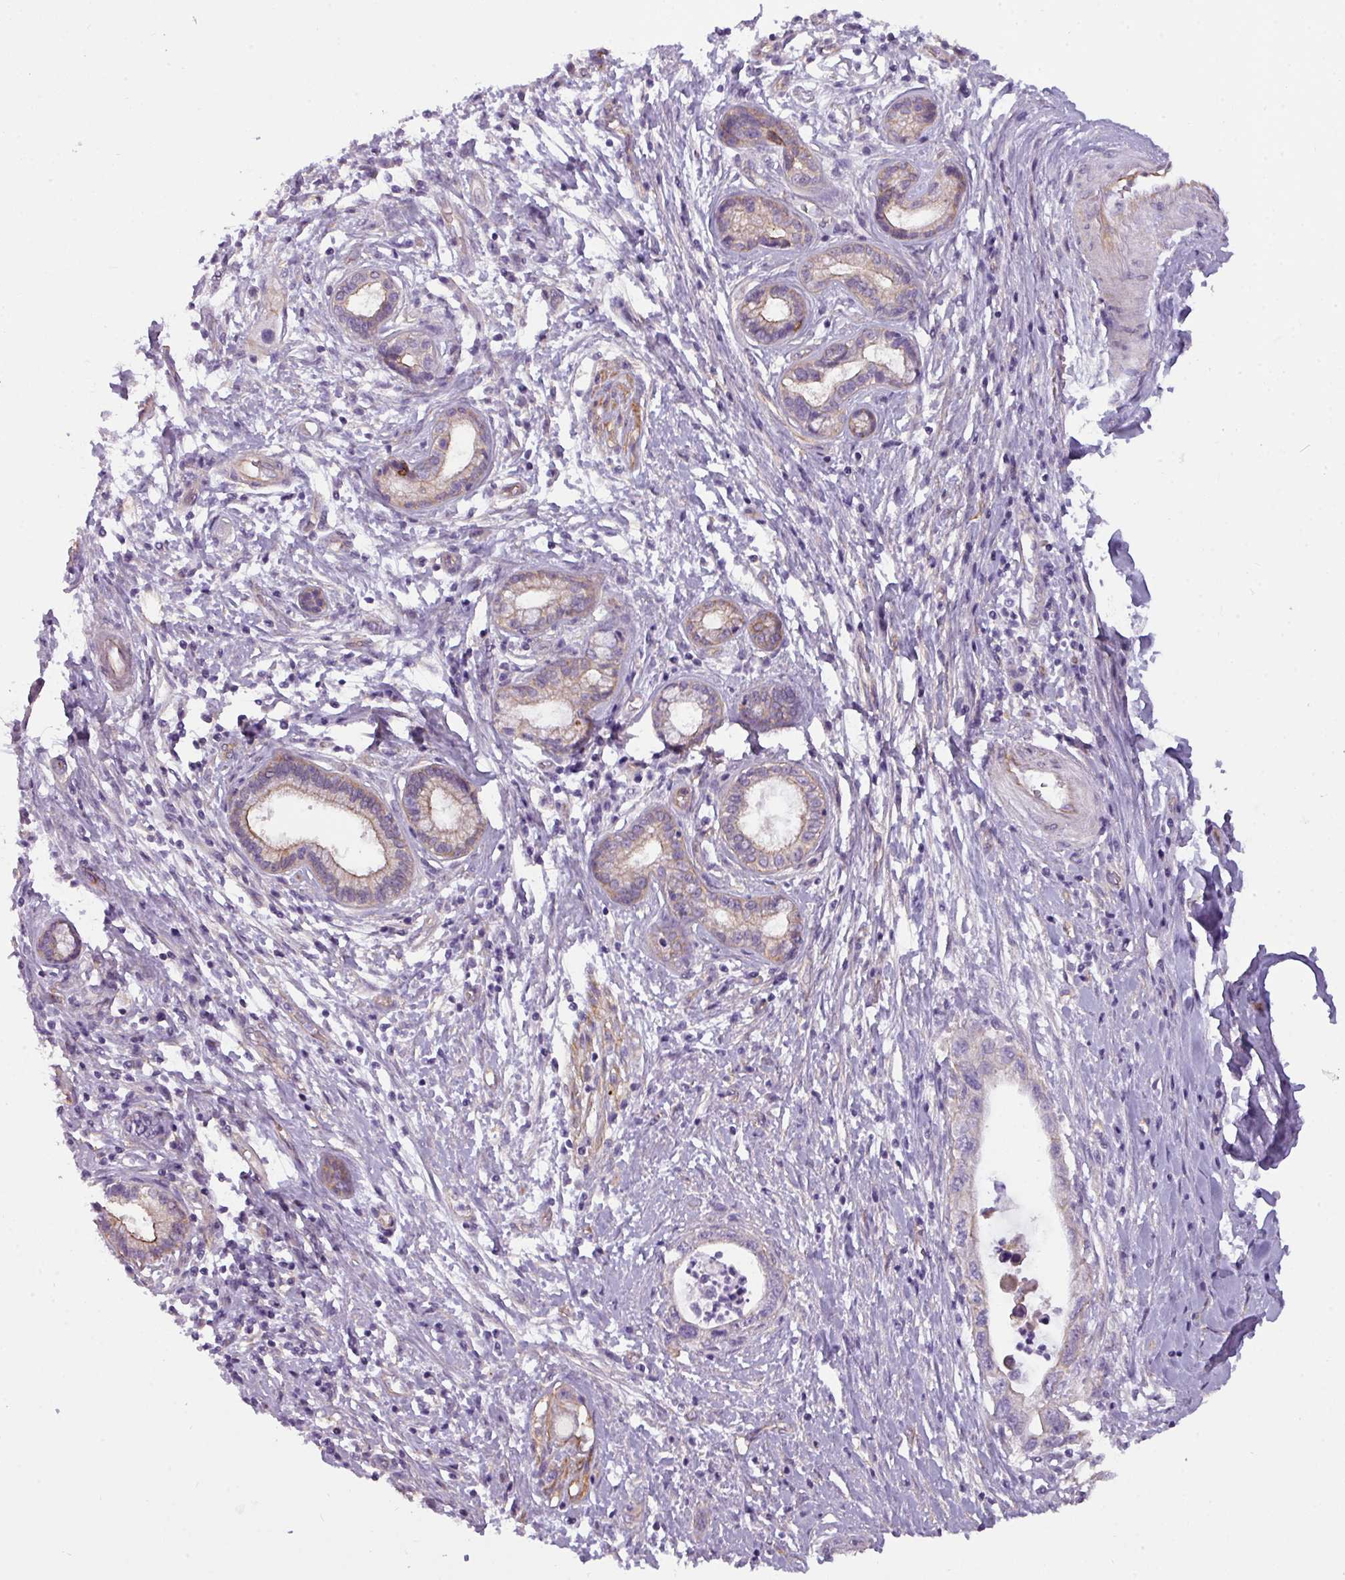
{"staining": {"intensity": "weak", "quantity": "25%-75%", "location": "cytoplasmic/membranous"}, "tissue": "pancreatic cancer", "cell_type": "Tumor cells", "image_type": "cancer", "snomed": [{"axis": "morphology", "description": "Adenocarcinoma, NOS"}, {"axis": "topography", "description": "Pancreas"}], "caption": "The image exhibits immunohistochemical staining of pancreatic cancer. There is weak cytoplasmic/membranous staining is appreciated in about 25%-75% of tumor cells. (IHC, brightfield microscopy, high magnification).", "gene": "BUD23", "patient": {"sex": "female", "age": 73}}